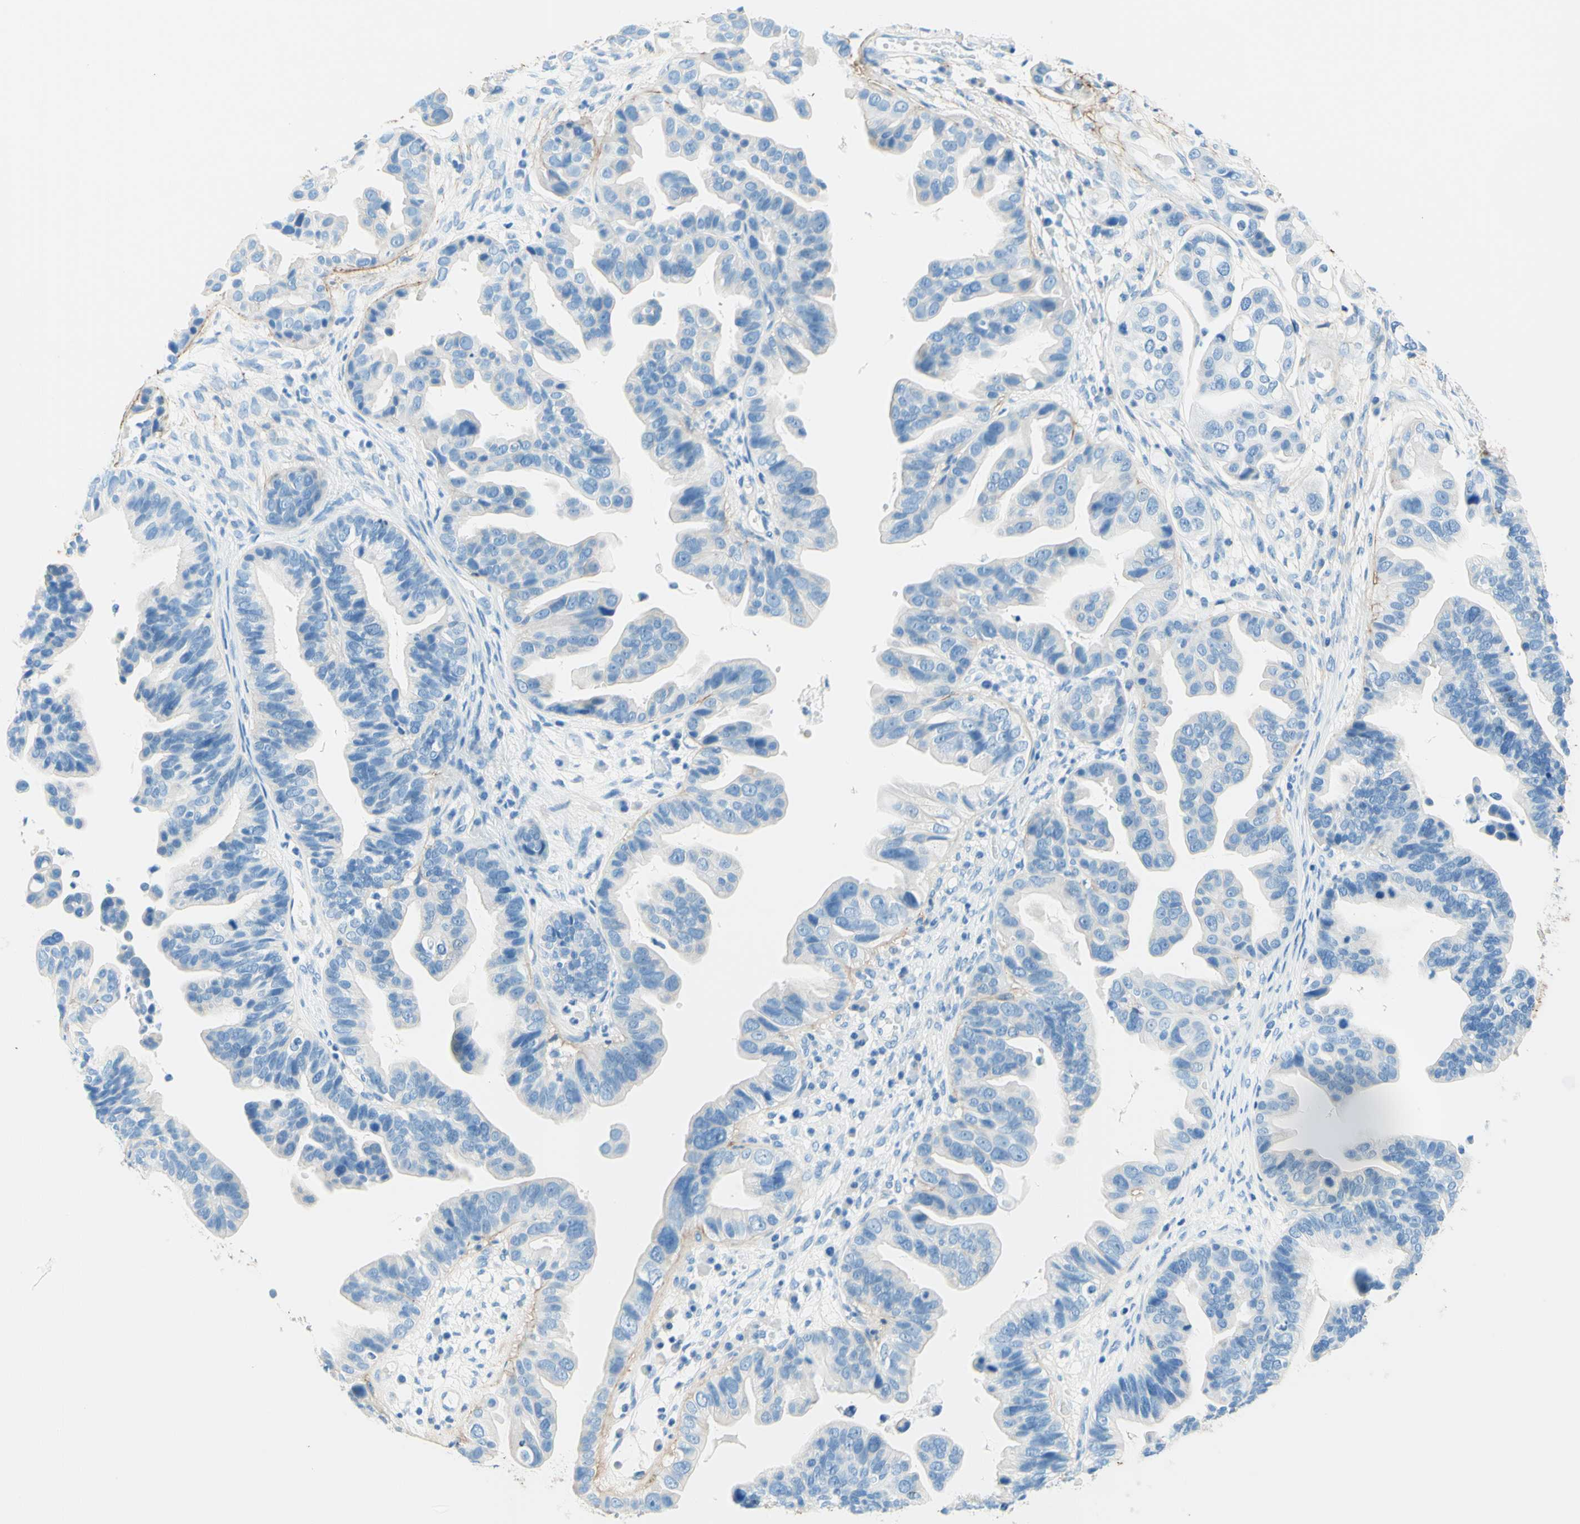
{"staining": {"intensity": "negative", "quantity": "none", "location": "none"}, "tissue": "ovarian cancer", "cell_type": "Tumor cells", "image_type": "cancer", "snomed": [{"axis": "morphology", "description": "Cystadenocarcinoma, serous, NOS"}, {"axis": "topography", "description": "Ovary"}], "caption": "The histopathology image displays no significant positivity in tumor cells of ovarian serous cystadenocarcinoma. Brightfield microscopy of immunohistochemistry stained with DAB (brown) and hematoxylin (blue), captured at high magnification.", "gene": "MFAP5", "patient": {"sex": "female", "age": 56}}